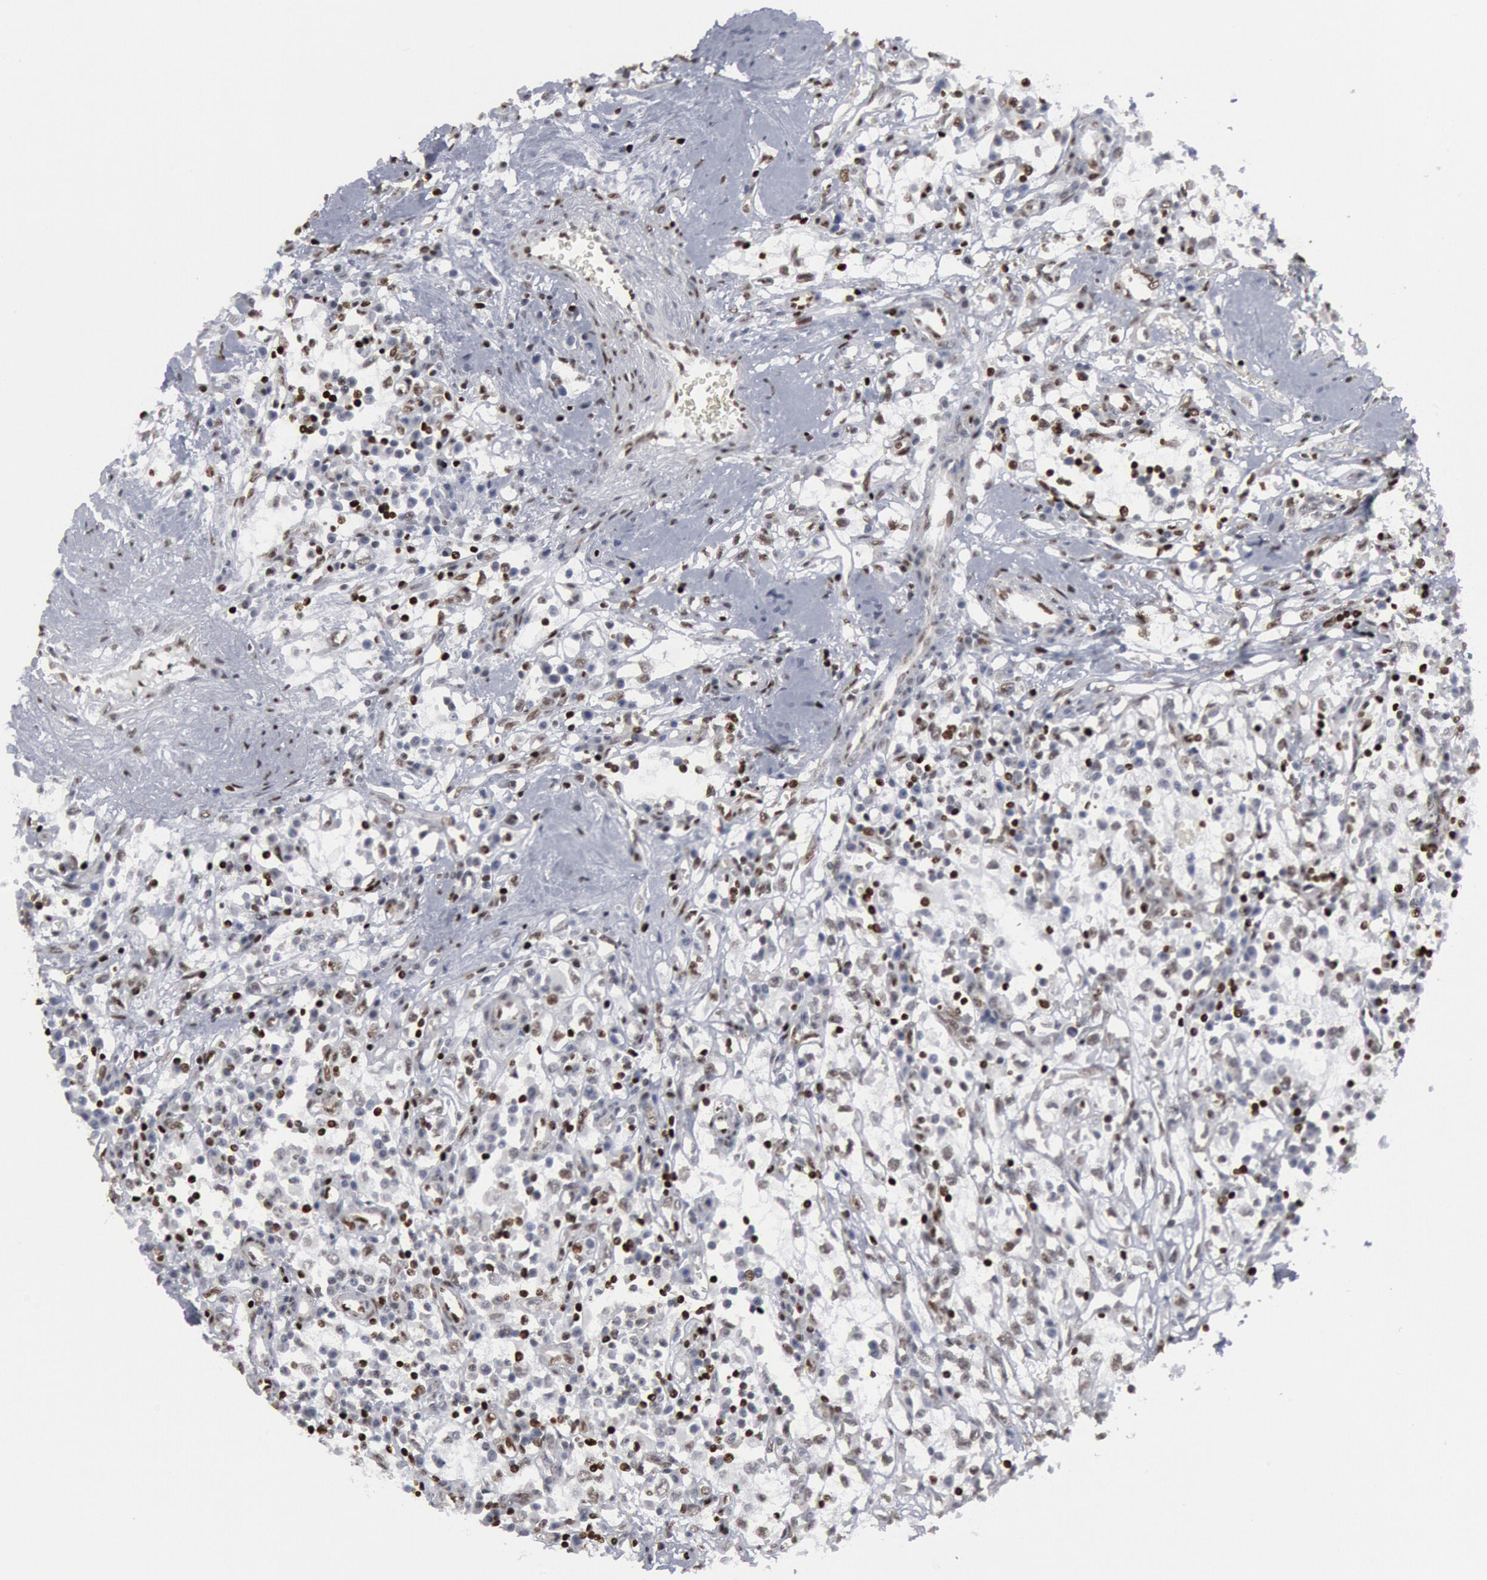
{"staining": {"intensity": "weak", "quantity": "<25%", "location": "nuclear"}, "tissue": "renal cancer", "cell_type": "Tumor cells", "image_type": "cancer", "snomed": [{"axis": "morphology", "description": "Adenocarcinoma, NOS"}, {"axis": "topography", "description": "Kidney"}], "caption": "Immunohistochemistry (IHC) photomicrograph of adenocarcinoma (renal) stained for a protein (brown), which reveals no staining in tumor cells.", "gene": "MECP2", "patient": {"sex": "male", "age": 82}}